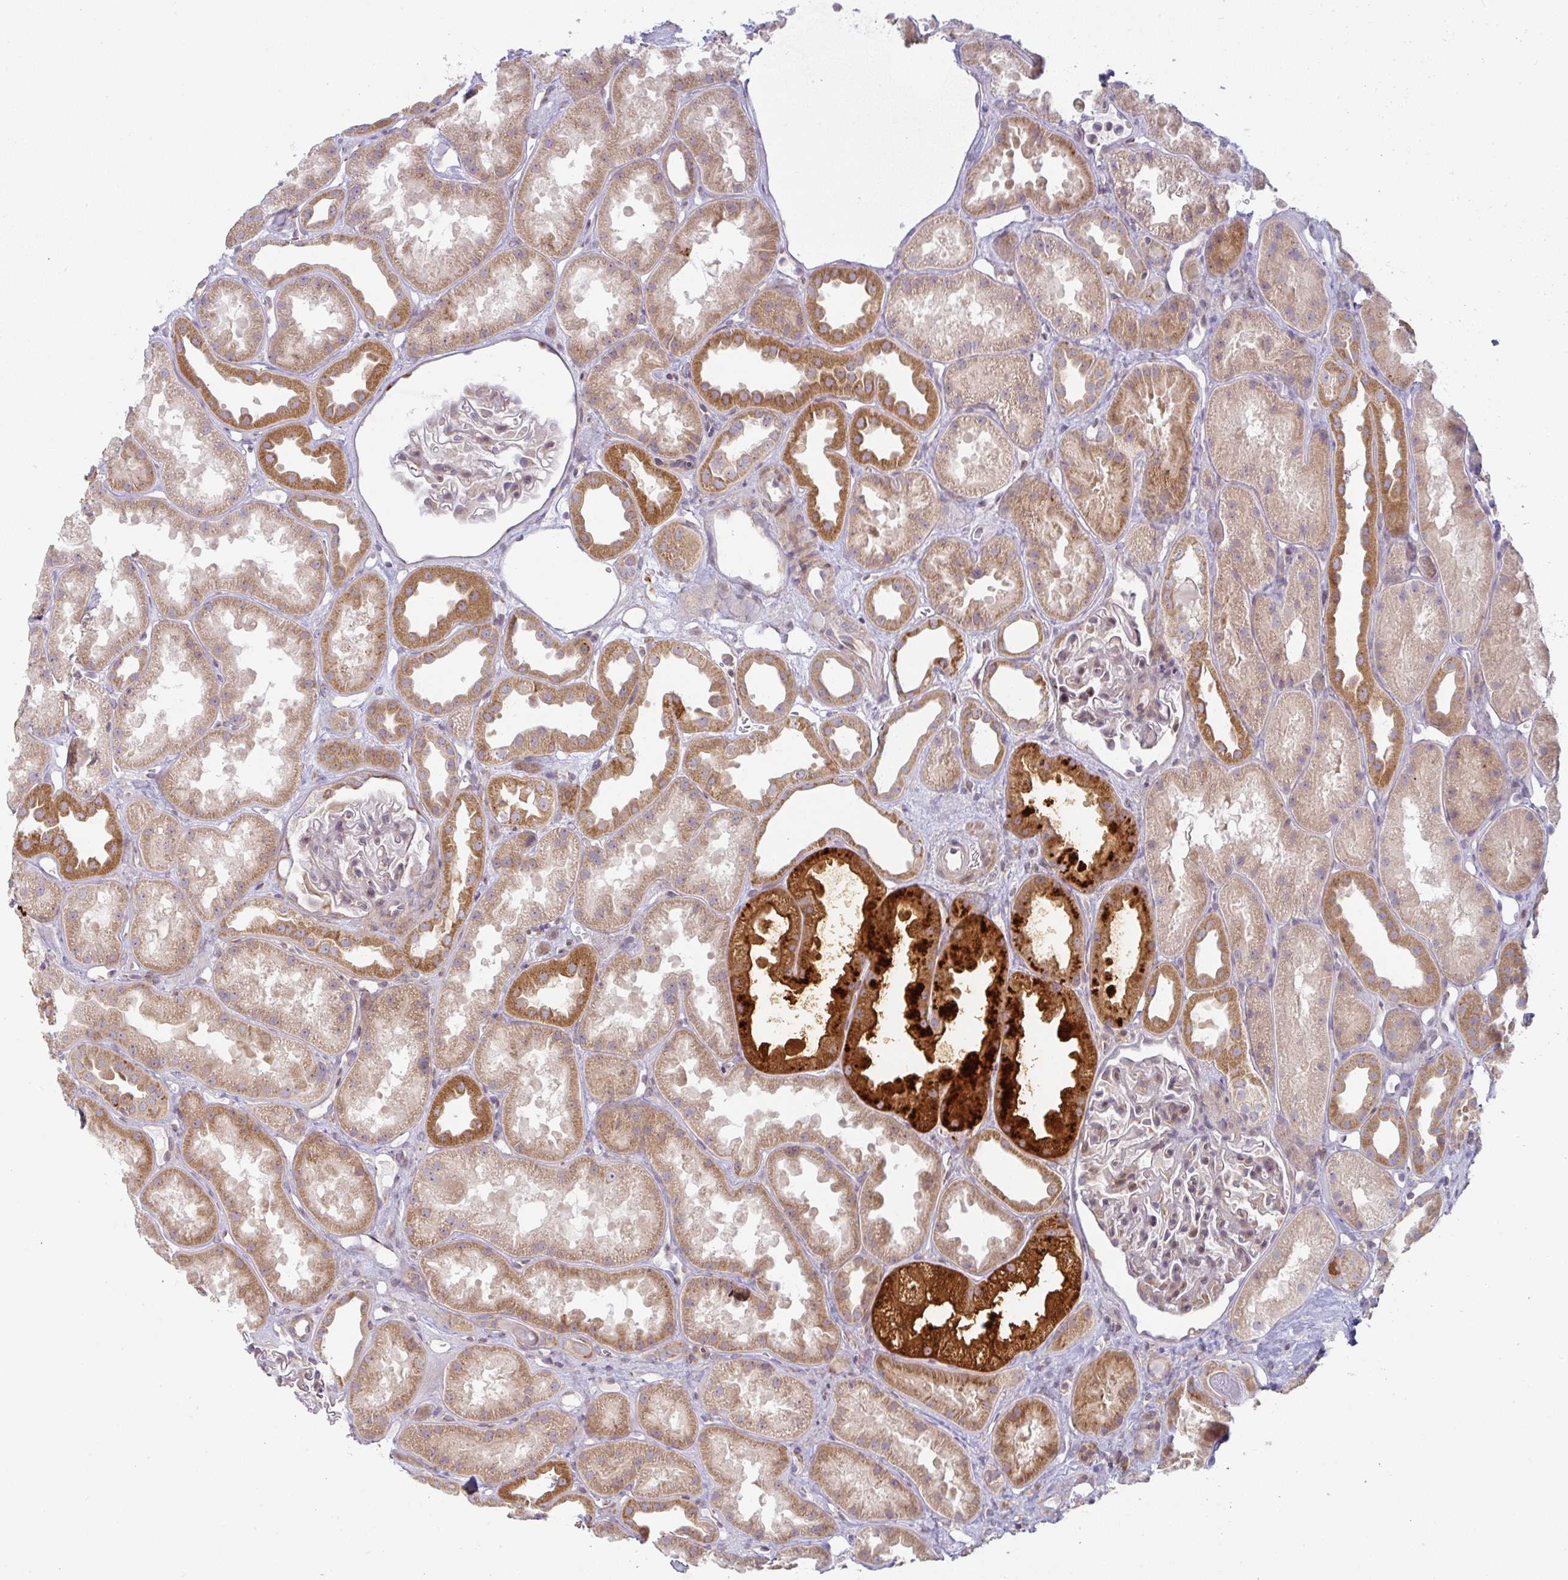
{"staining": {"intensity": "weak", "quantity": "25%-75%", "location": "cytoplasmic/membranous"}, "tissue": "kidney", "cell_type": "Cells in glomeruli", "image_type": "normal", "snomed": [{"axis": "morphology", "description": "Normal tissue, NOS"}, {"axis": "topography", "description": "Kidney"}], "caption": "Immunohistochemistry (IHC) (DAB) staining of unremarkable human kidney displays weak cytoplasmic/membranous protein expression in approximately 25%-75% of cells in glomeruli.", "gene": "MOB1A", "patient": {"sex": "male", "age": 61}}